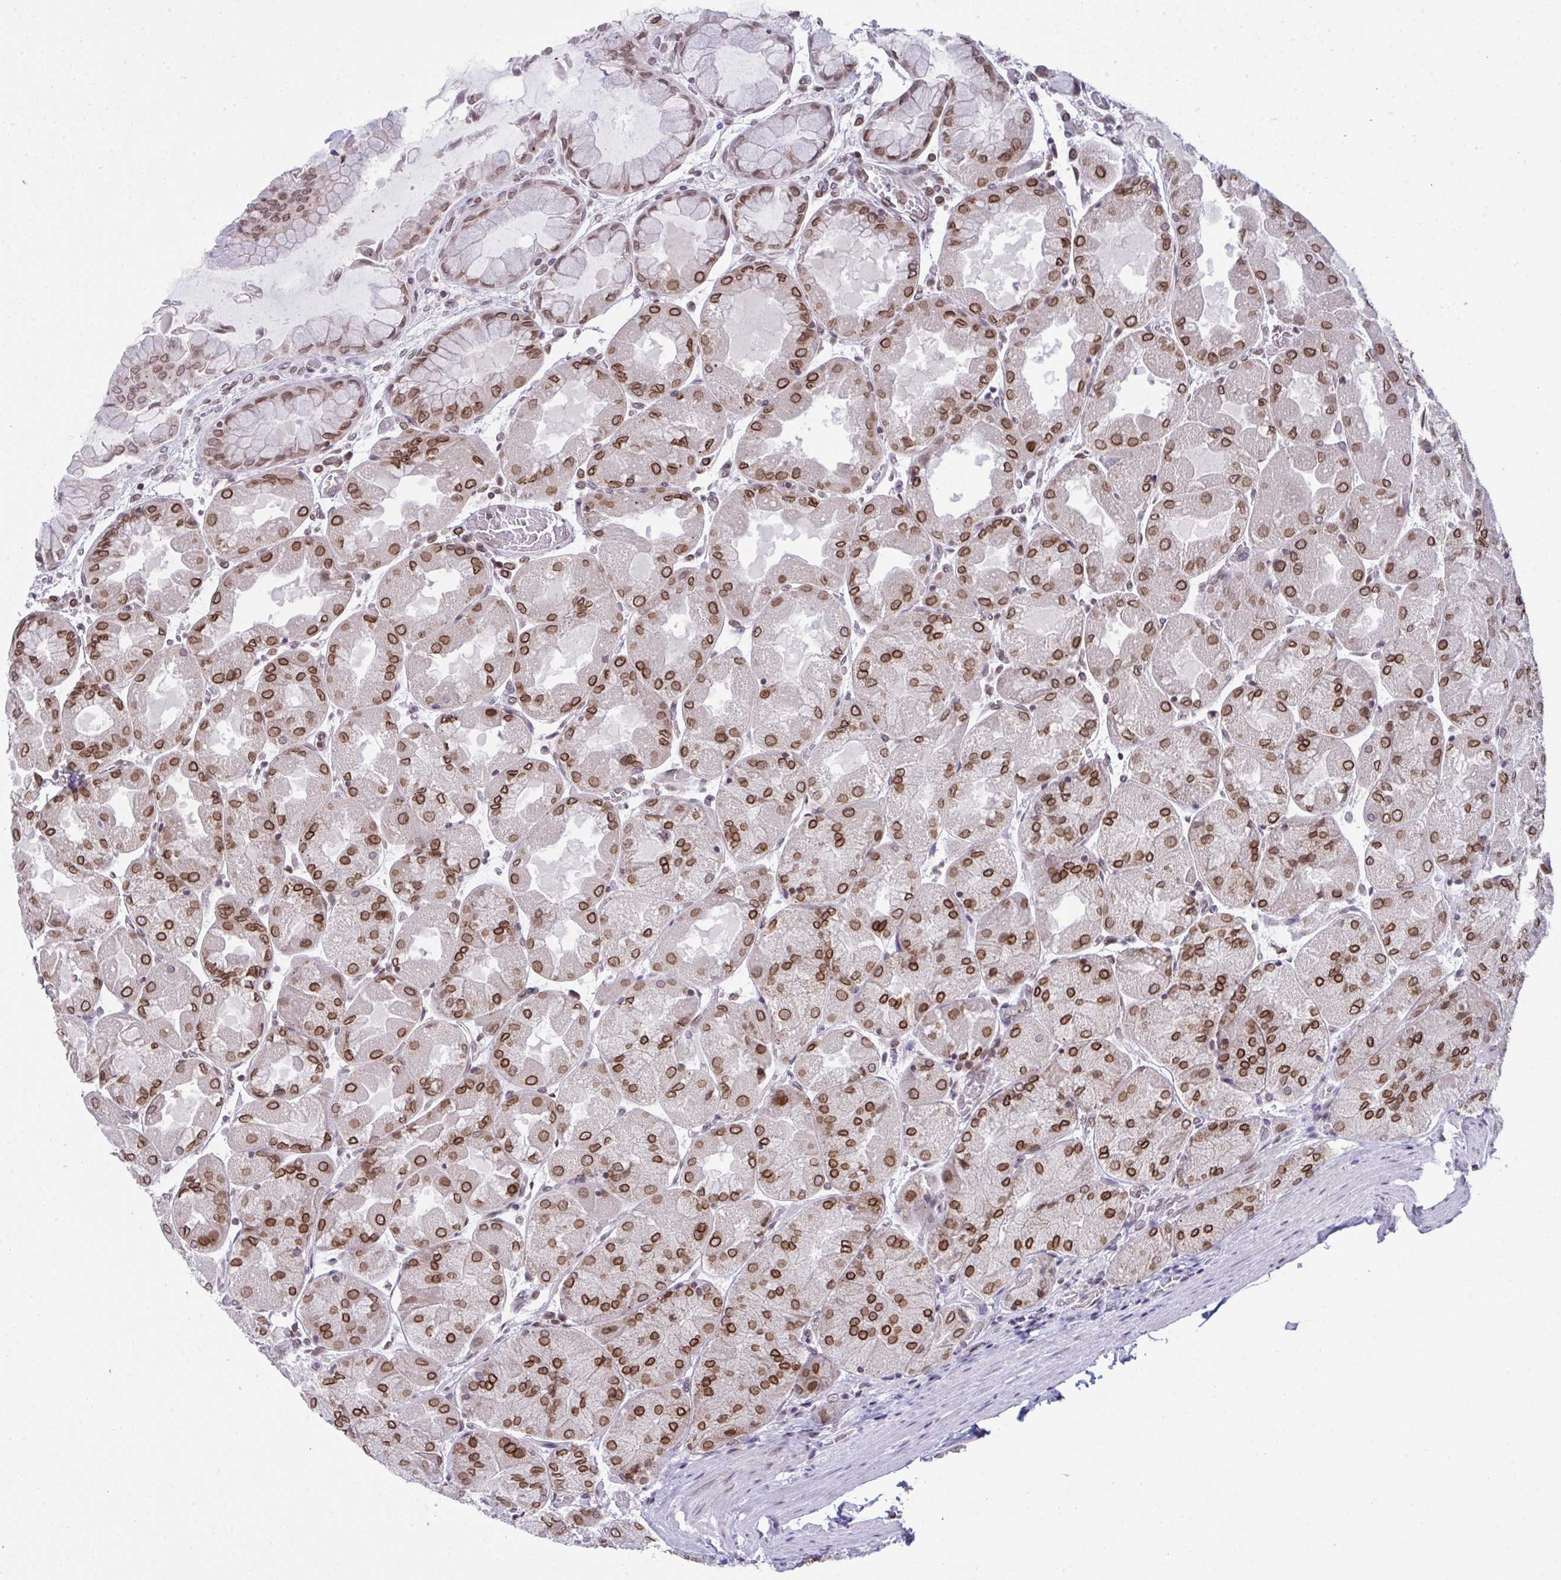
{"staining": {"intensity": "moderate", "quantity": ">75%", "location": "cytoplasmic/membranous,nuclear"}, "tissue": "stomach", "cell_type": "Glandular cells", "image_type": "normal", "snomed": [{"axis": "morphology", "description": "Normal tissue, NOS"}, {"axis": "topography", "description": "Stomach"}], "caption": "Protein staining by immunohistochemistry displays moderate cytoplasmic/membranous,nuclear expression in approximately >75% of glandular cells in benign stomach. (brown staining indicates protein expression, while blue staining denotes nuclei).", "gene": "RANBP2", "patient": {"sex": "female", "age": 61}}